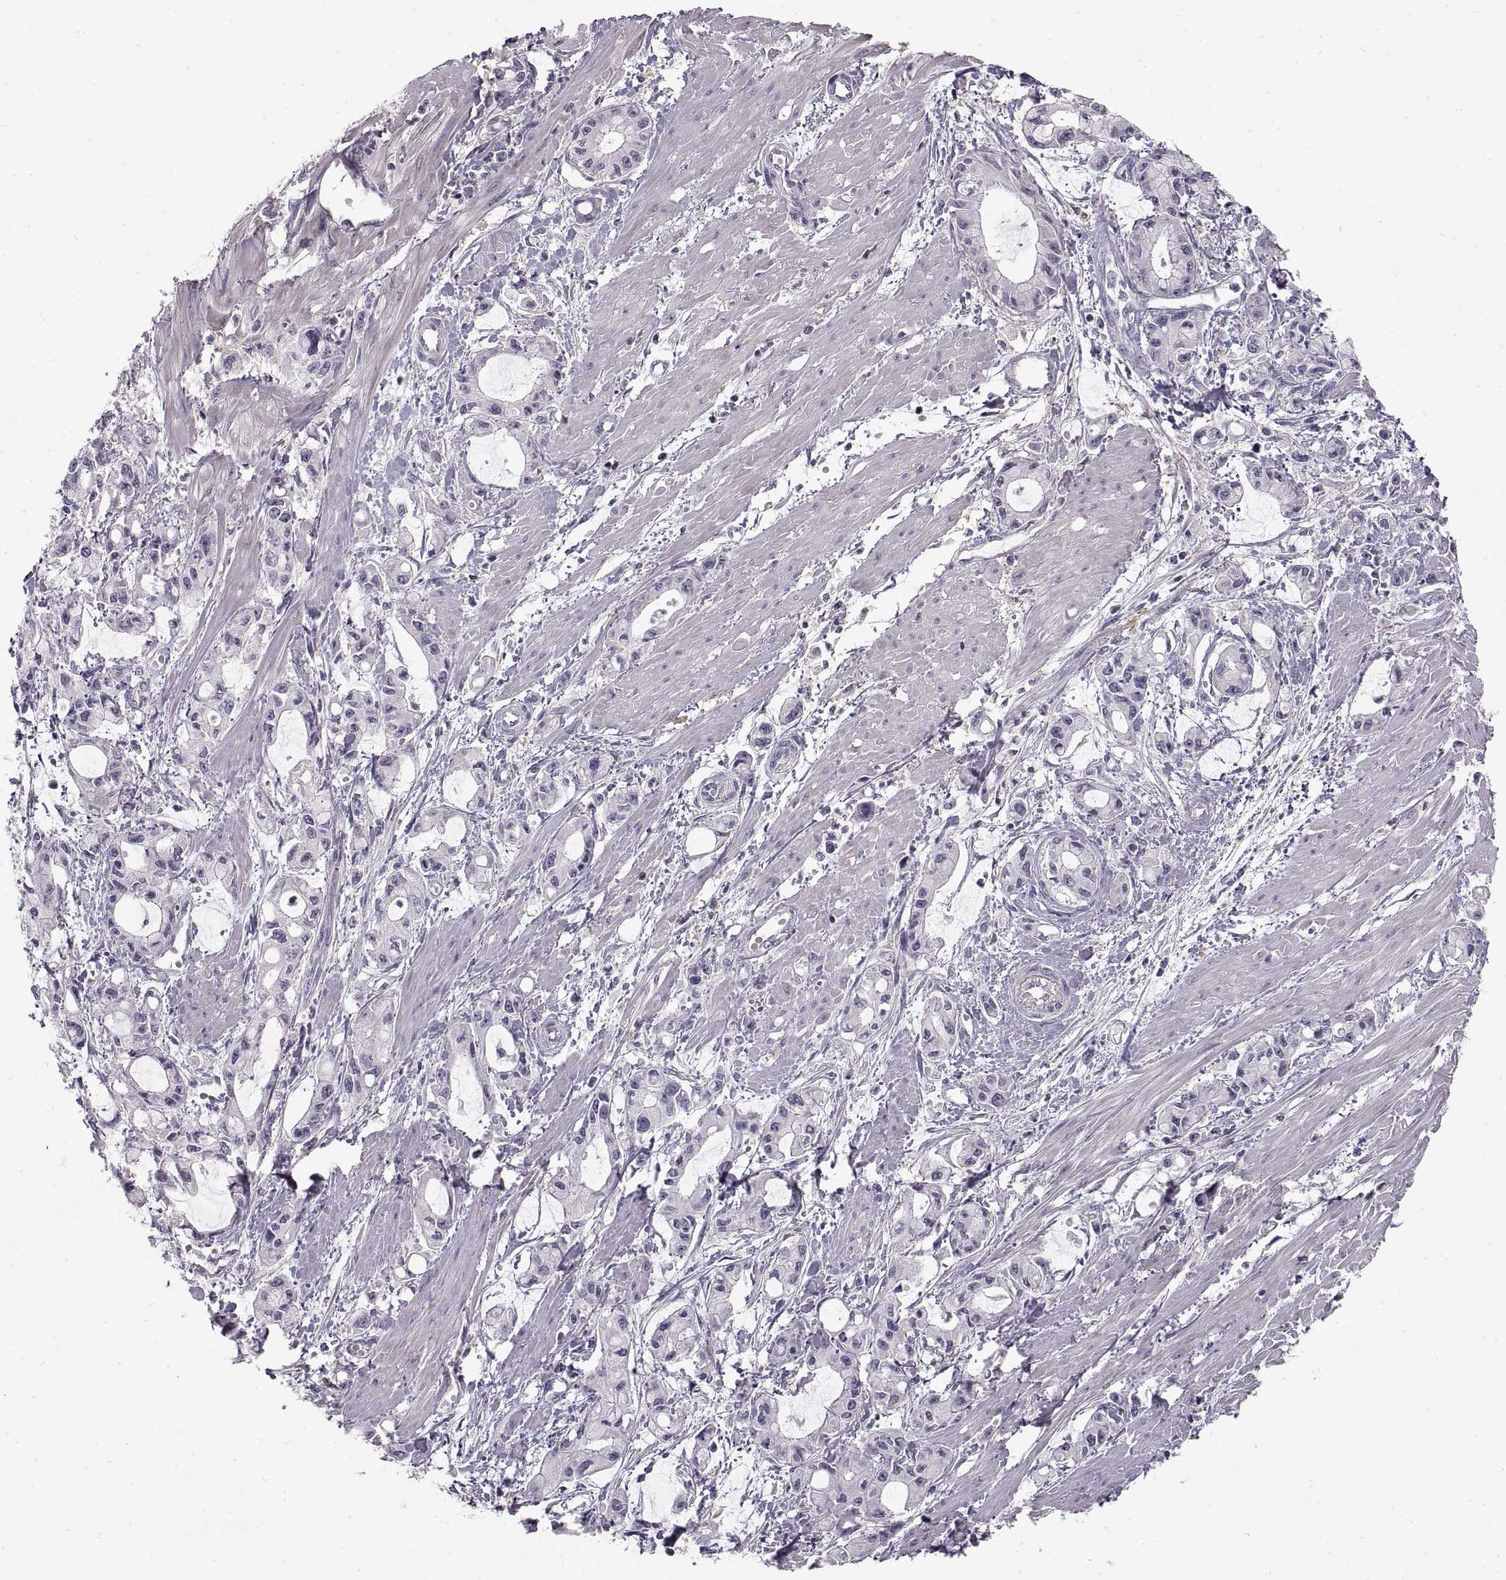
{"staining": {"intensity": "negative", "quantity": "none", "location": "none"}, "tissue": "pancreatic cancer", "cell_type": "Tumor cells", "image_type": "cancer", "snomed": [{"axis": "morphology", "description": "Adenocarcinoma, NOS"}, {"axis": "topography", "description": "Pancreas"}], "caption": "Immunohistochemistry (IHC) photomicrograph of human pancreatic adenocarcinoma stained for a protein (brown), which exhibits no expression in tumor cells.", "gene": "ADAM11", "patient": {"sex": "male", "age": 48}}